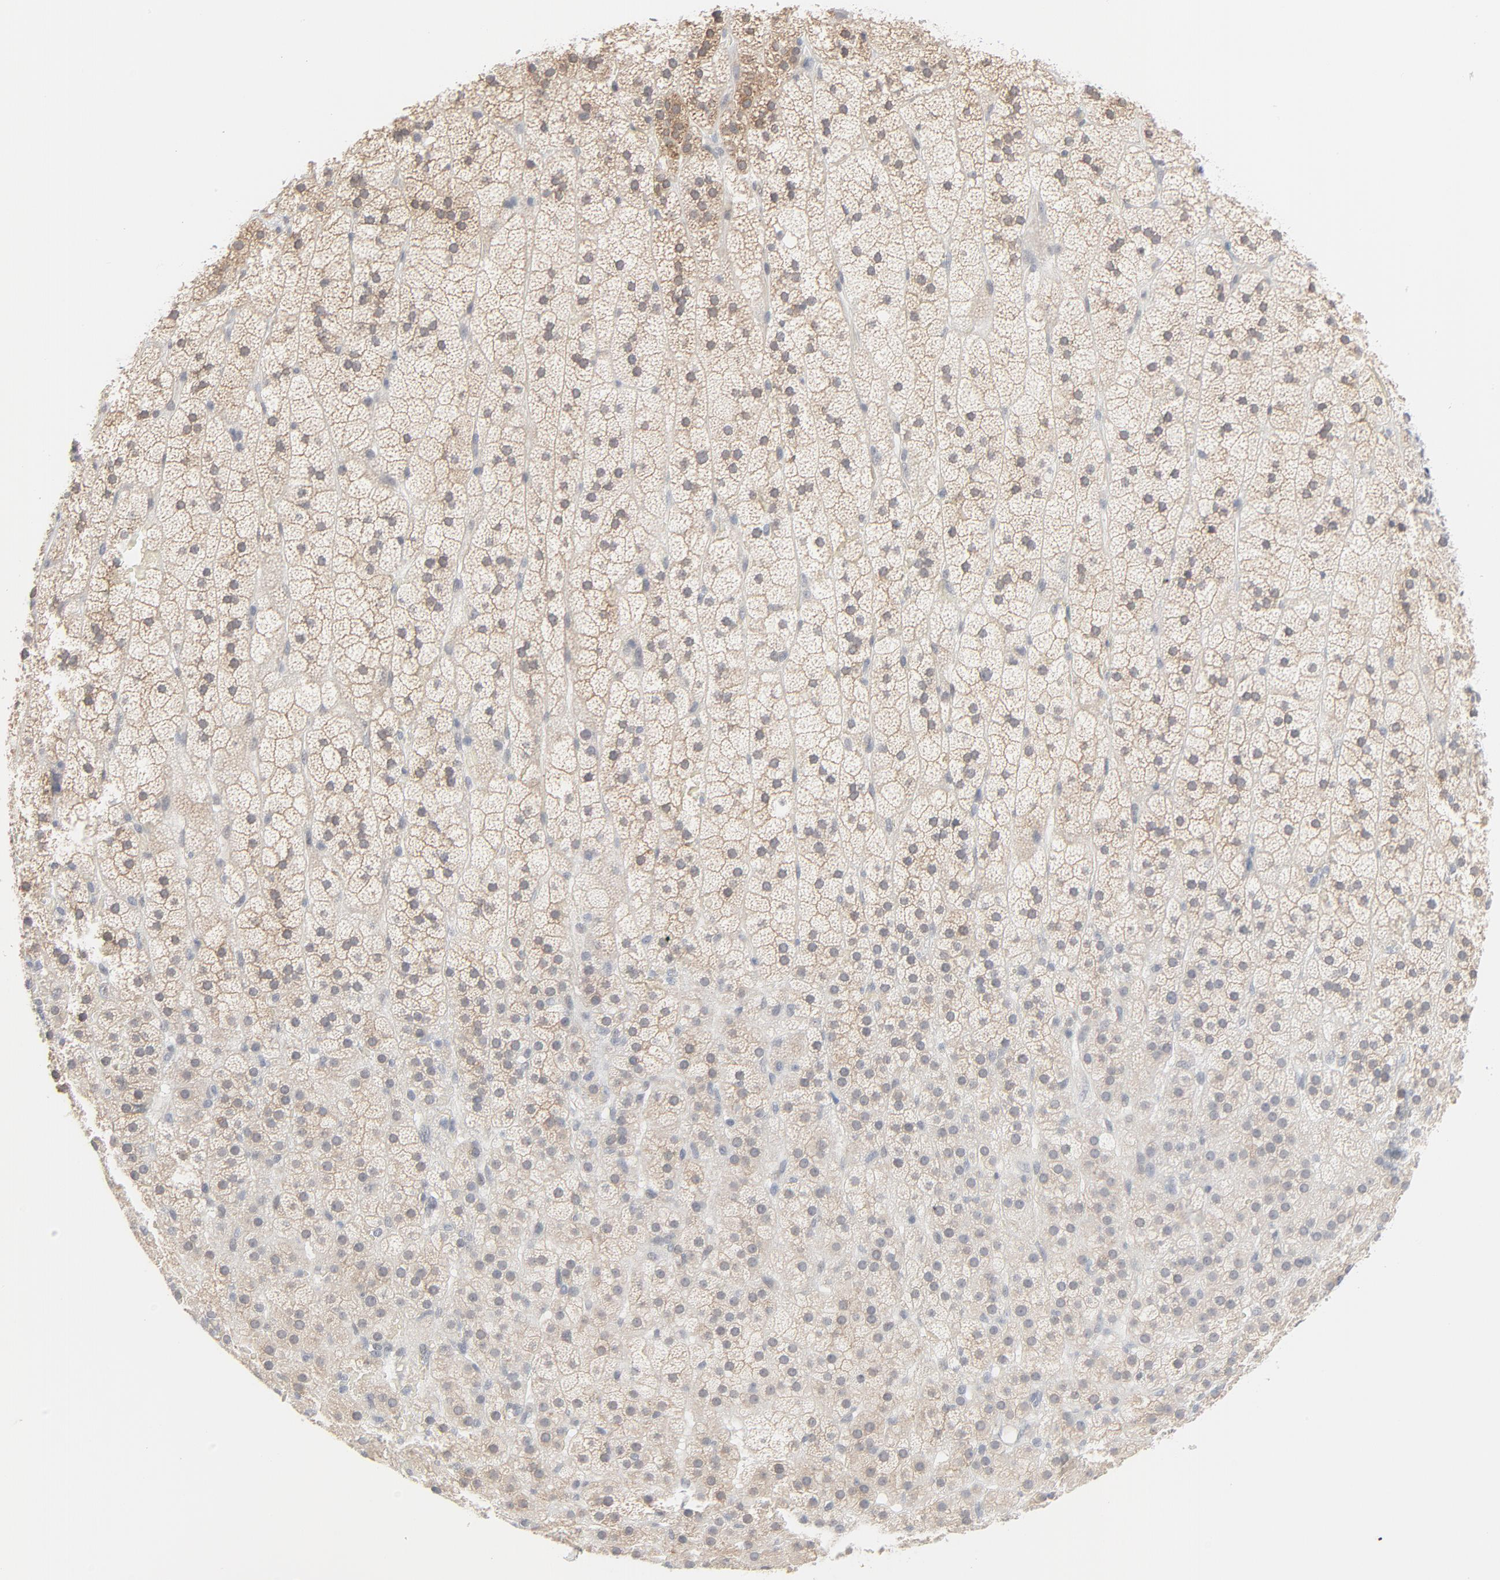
{"staining": {"intensity": "weak", "quantity": ">75%", "location": "cytoplasmic/membranous"}, "tissue": "adrenal gland", "cell_type": "Glandular cells", "image_type": "normal", "snomed": [{"axis": "morphology", "description": "Normal tissue, NOS"}, {"axis": "topography", "description": "Adrenal gland"}], "caption": "Immunohistochemistry of benign adrenal gland exhibits low levels of weak cytoplasmic/membranous staining in about >75% of glandular cells.", "gene": "ITPR3", "patient": {"sex": "male", "age": 35}}